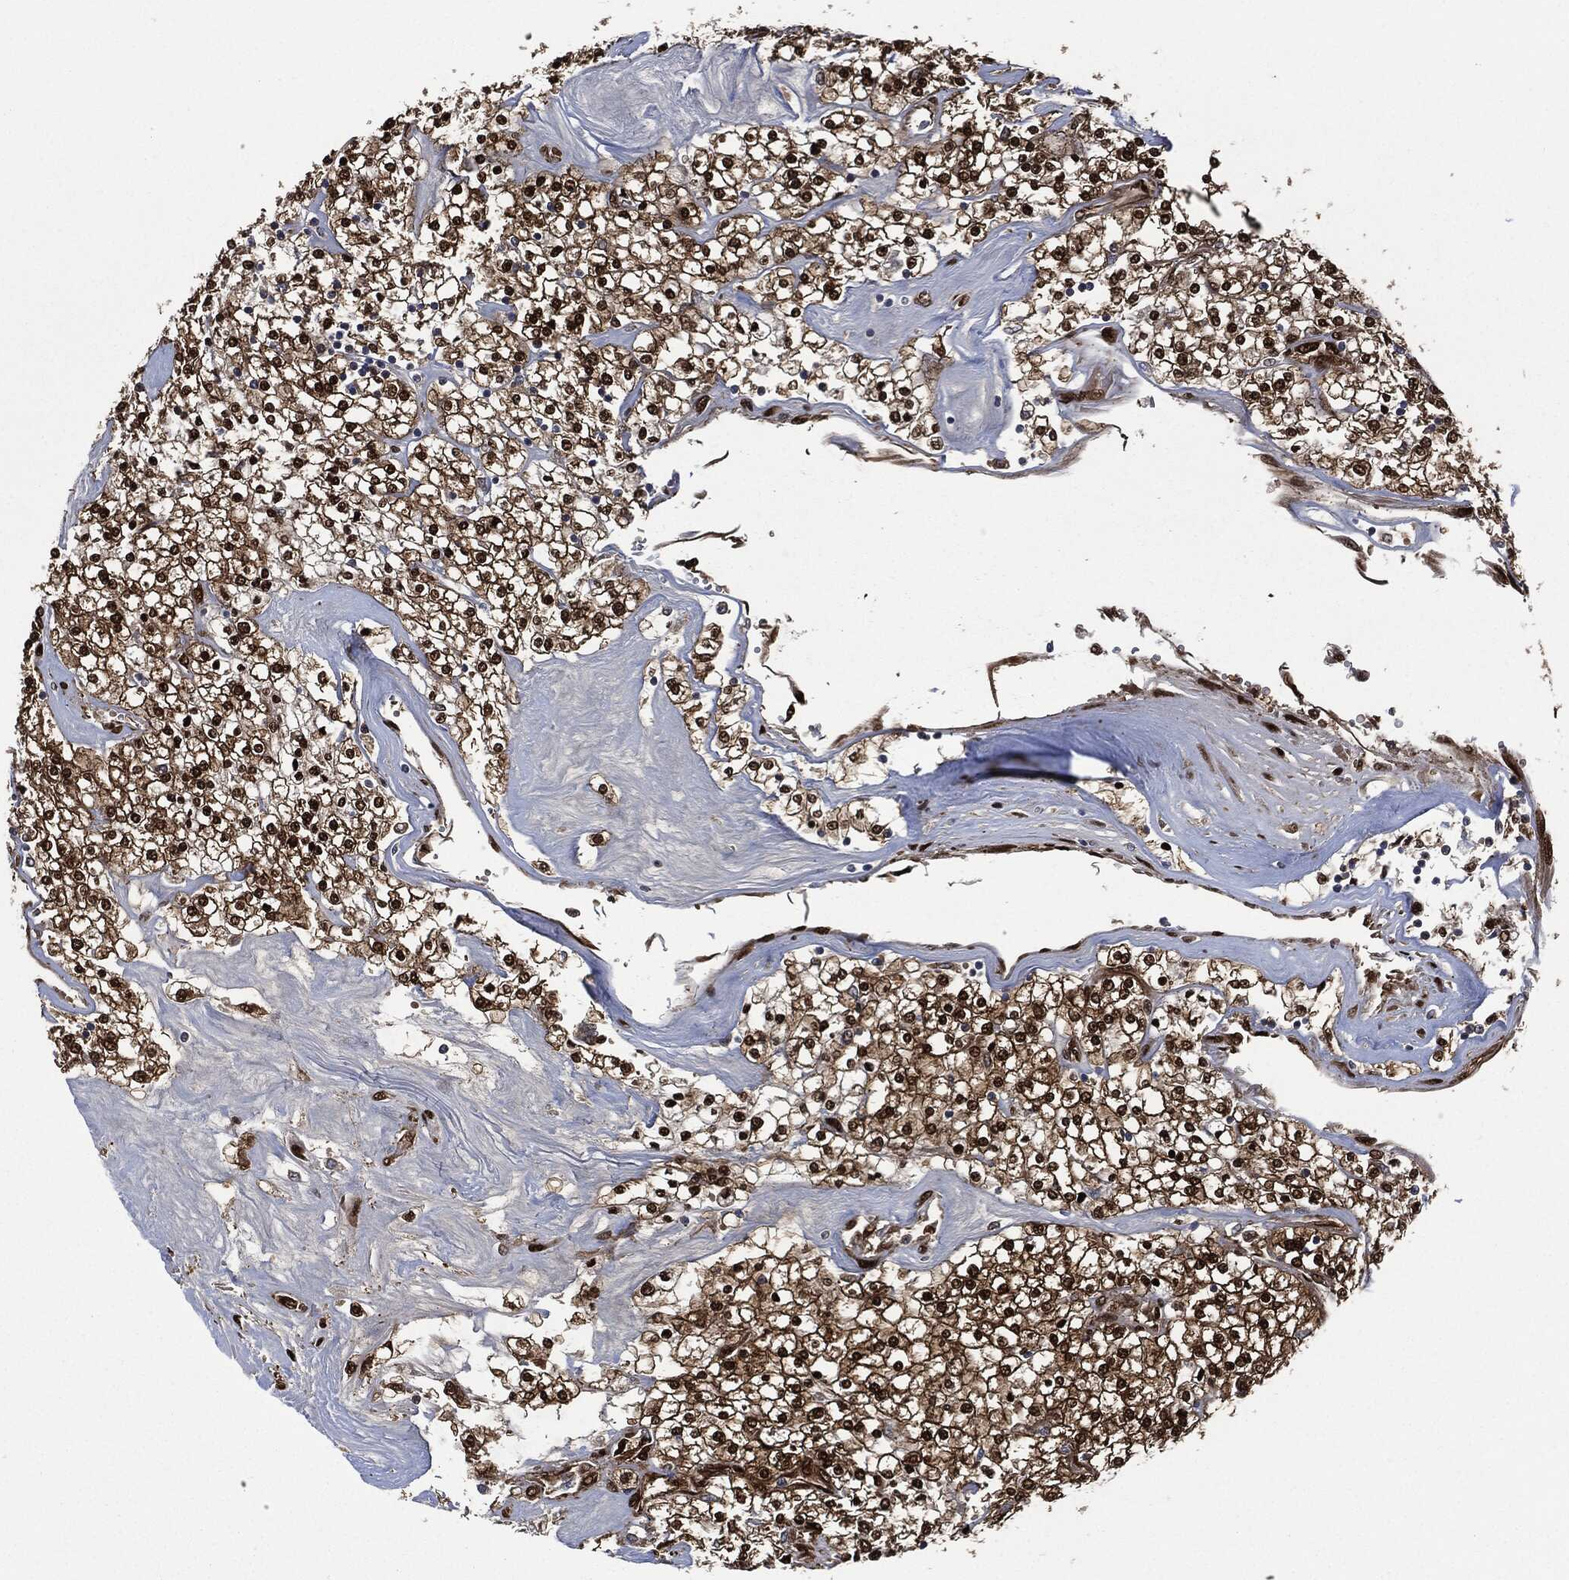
{"staining": {"intensity": "strong", "quantity": ">75%", "location": "nuclear"}, "tissue": "renal cancer", "cell_type": "Tumor cells", "image_type": "cancer", "snomed": [{"axis": "morphology", "description": "Adenocarcinoma, NOS"}, {"axis": "topography", "description": "Kidney"}], "caption": "Adenocarcinoma (renal) stained with a brown dye reveals strong nuclear positive expression in about >75% of tumor cells.", "gene": "DCTN1", "patient": {"sex": "male", "age": 80}}